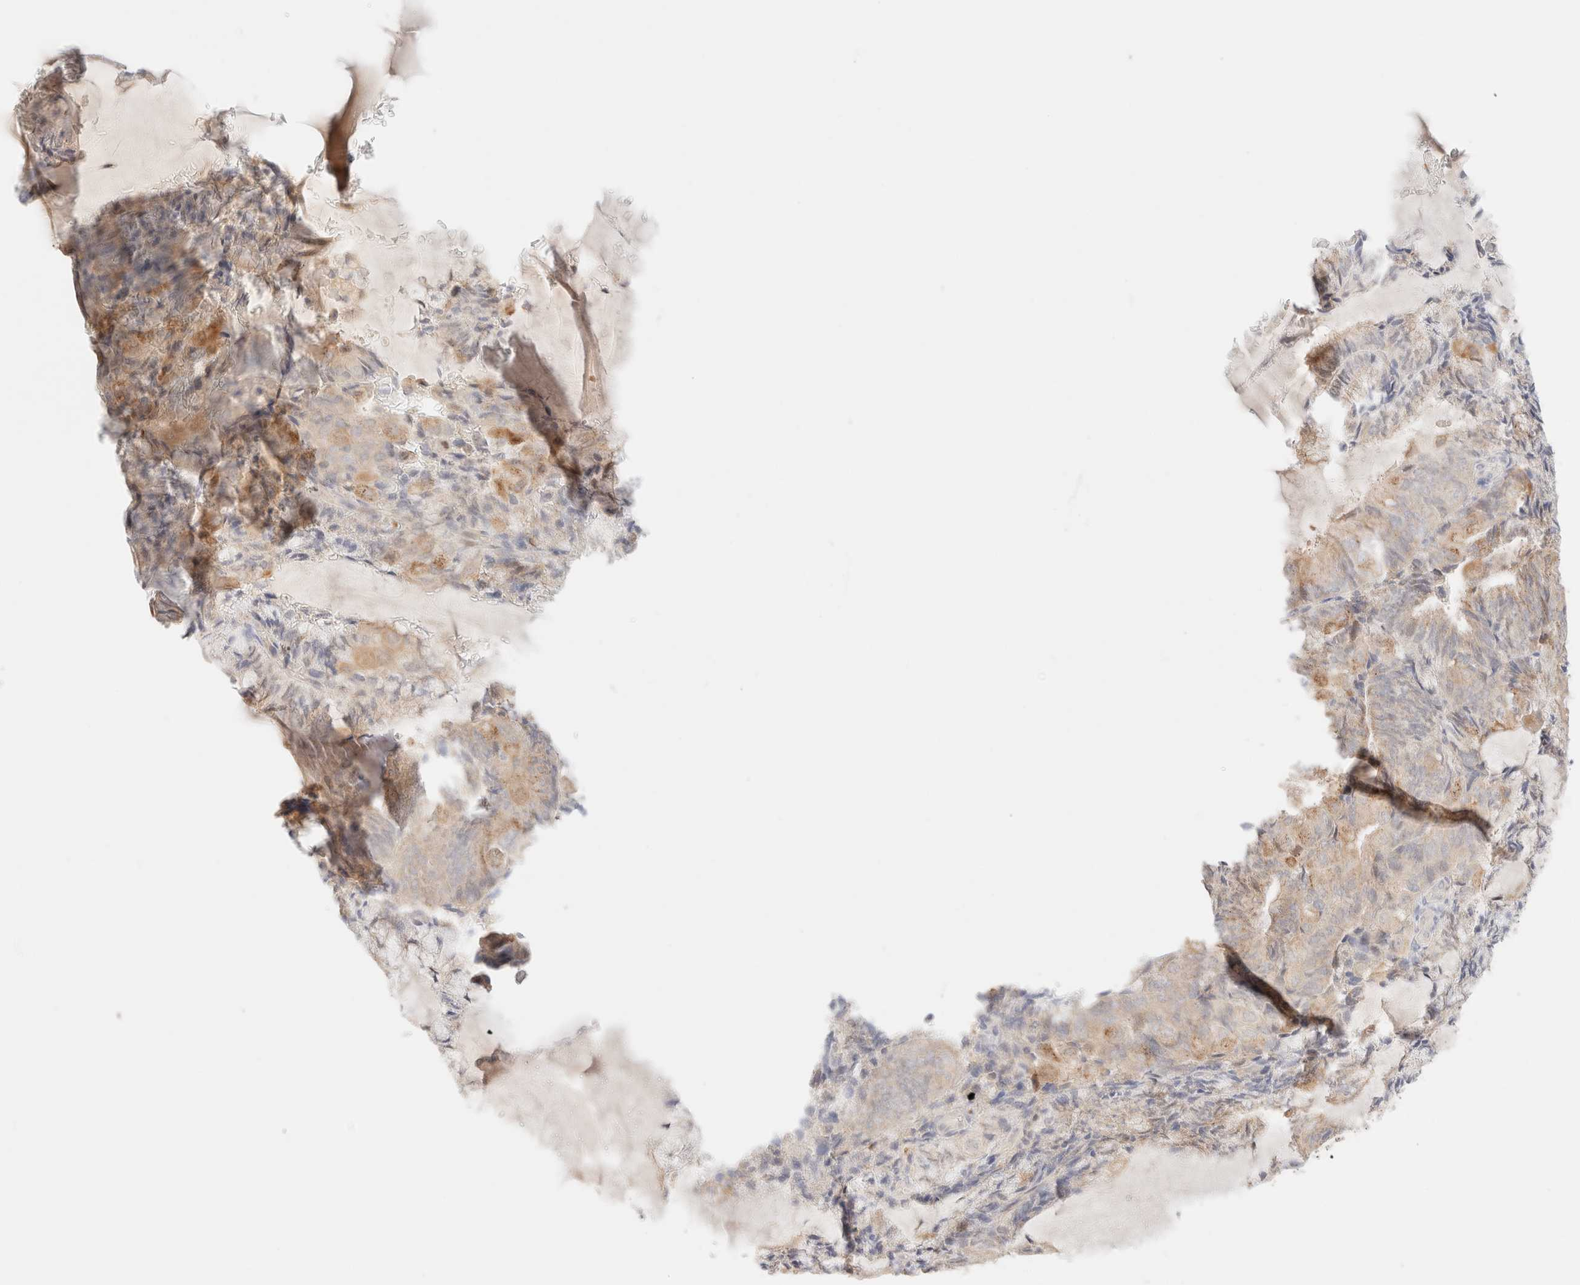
{"staining": {"intensity": "weak", "quantity": "25%-75%", "location": "cytoplasmic/membranous"}, "tissue": "endometrial cancer", "cell_type": "Tumor cells", "image_type": "cancer", "snomed": [{"axis": "morphology", "description": "Adenocarcinoma, NOS"}, {"axis": "topography", "description": "Endometrium"}], "caption": "Immunohistochemical staining of adenocarcinoma (endometrial) reveals low levels of weak cytoplasmic/membranous expression in approximately 25%-75% of tumor cells. The staining was performed using DAB to visualize the protein expression in brown, while the nuclei were stained in blue with hematoxylin (Magnification: 20x).", "gene": "SGSM2", "patient": {"sex": "female", "age": 81}}